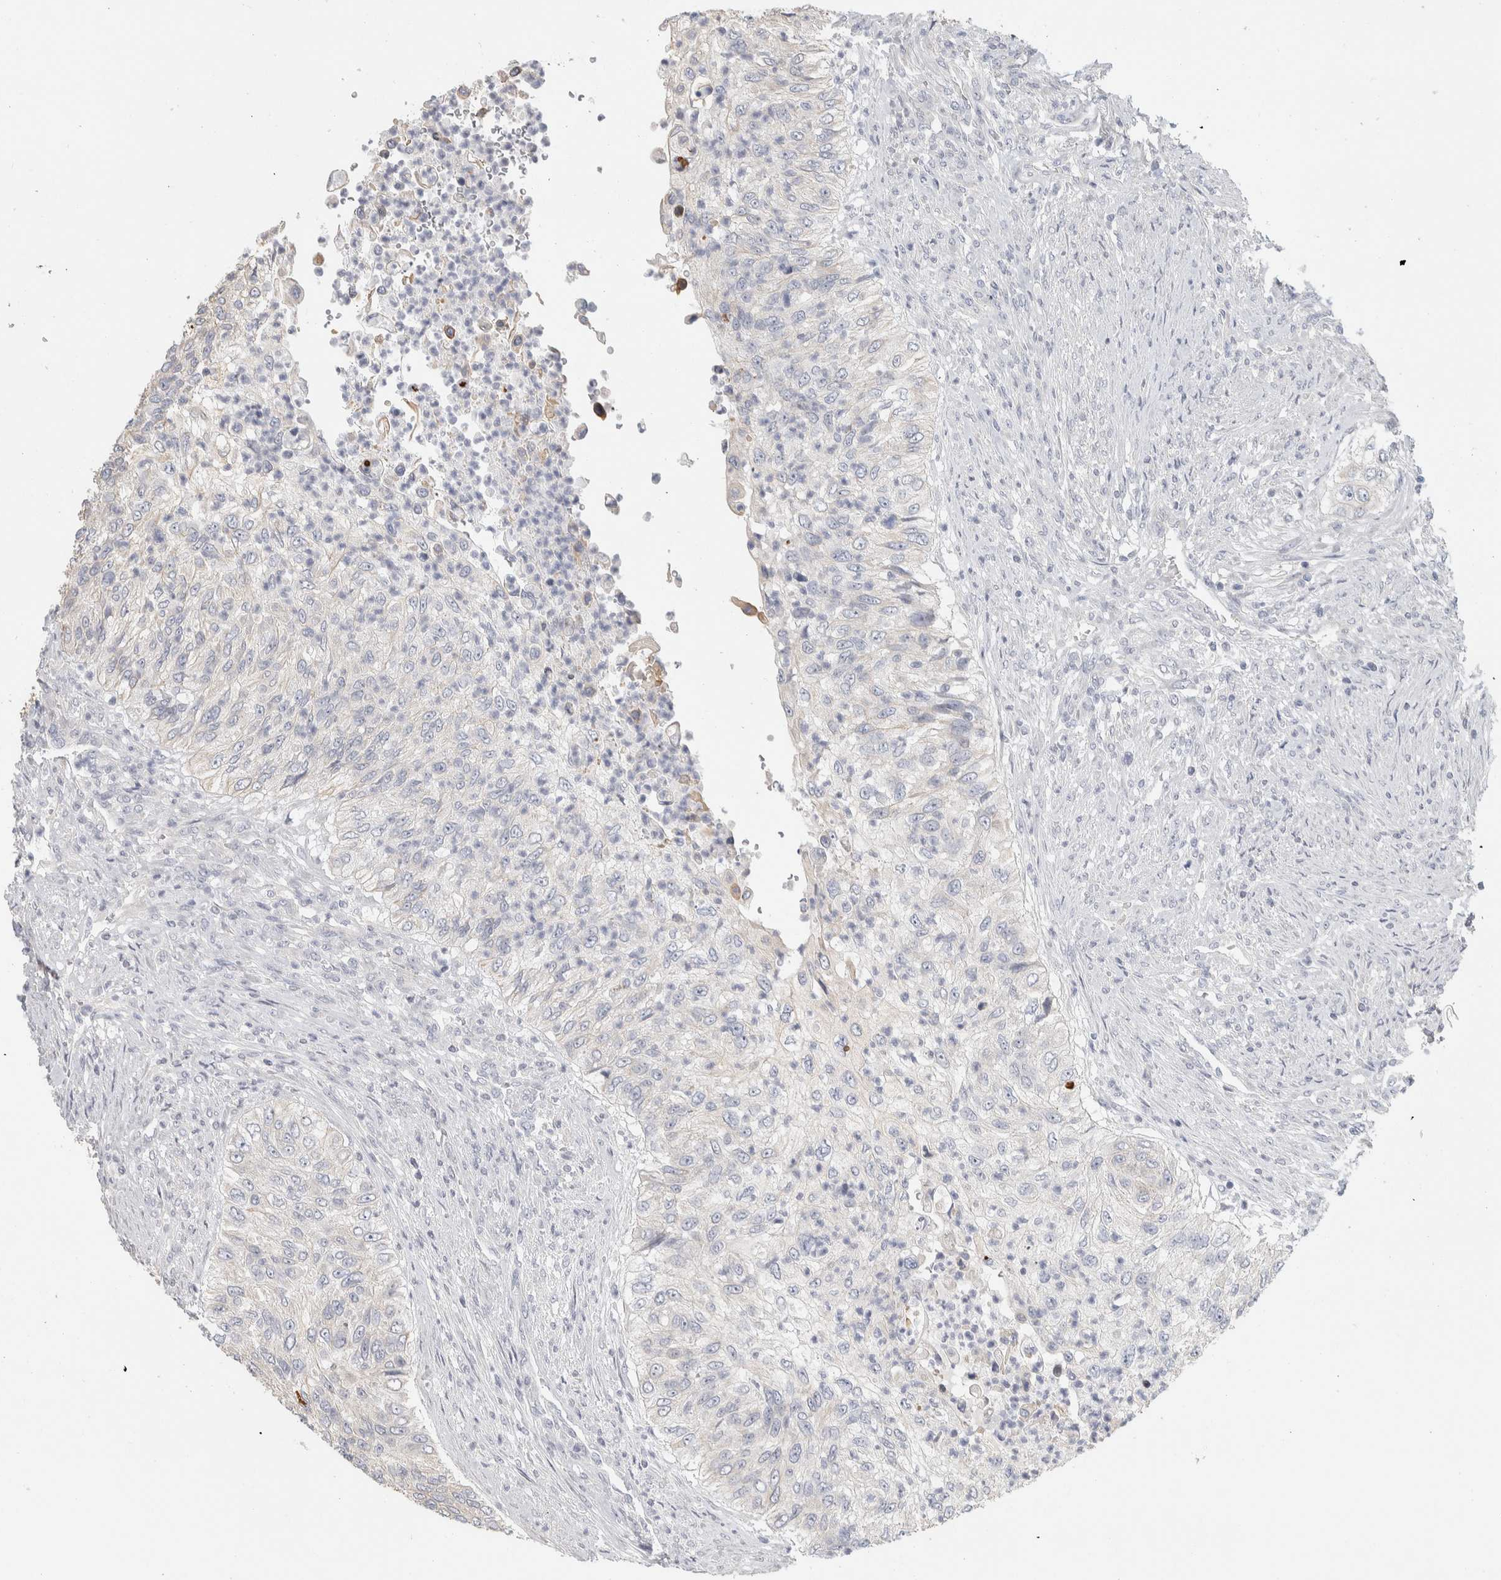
{"staining": {"intensity": "negative", "quantity": "none", "location": "none"}, "tissue": "urothelial cancer", "cell_type": "Tumor cells", "image_type": "cancer", "snomed": [{"axis": "morphology", "description": "Urothelial carcinoma, High grade"}, {"axis": "topography", "description": "Urinary bladder"}], "caption": "DAB immunohistochemical staining of high-grade urothelial carcinoma exhibits no significant positivity in tumor cells.", "gene": "DCXR", "patient": {"sex": "female", "age": 60}}